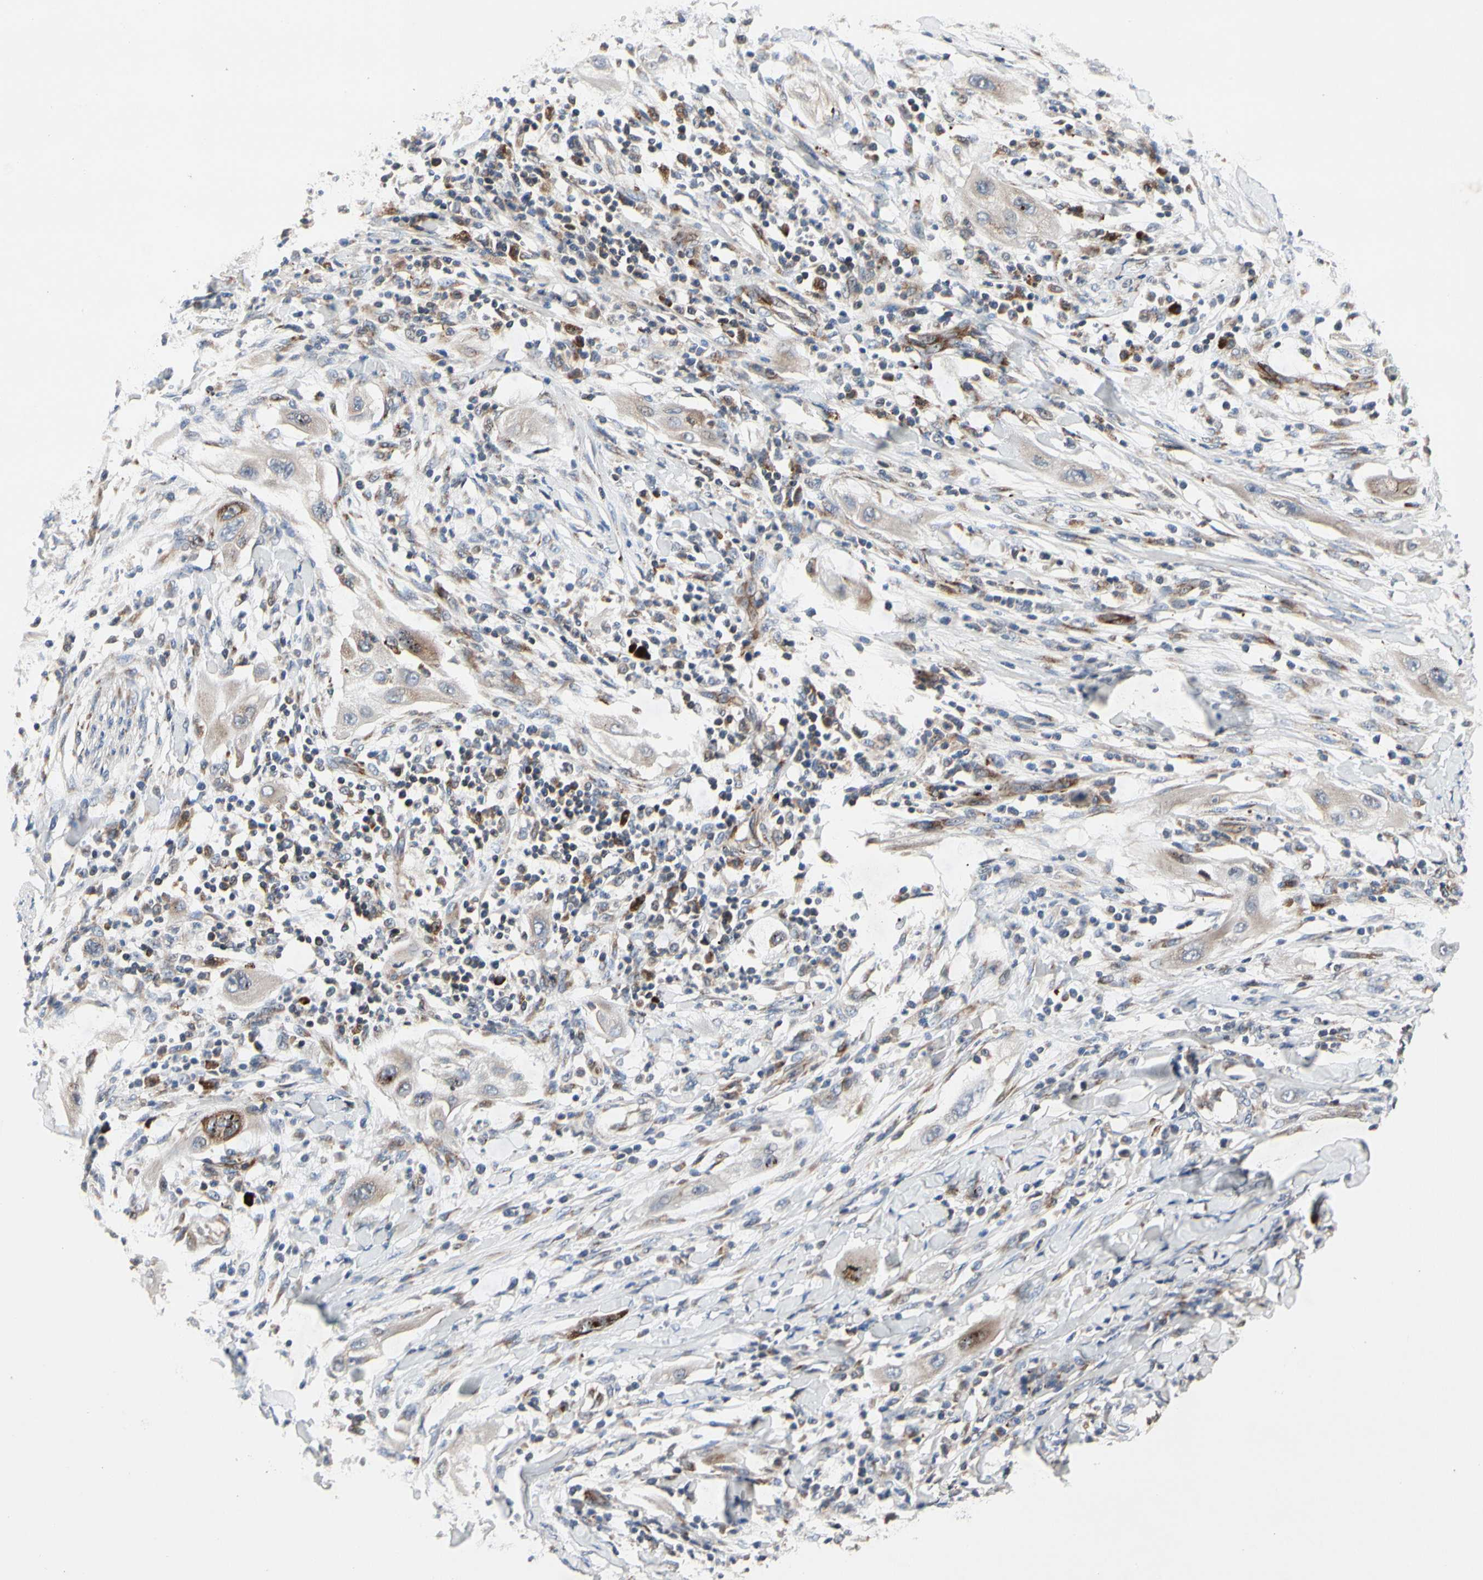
{"staining": {"intensity": "weak", "quantity": ">75%", "location": "cytoplasmic/membranous"}, "tissue": "lung cancer", "cell_type": "Tumor cells", "image_type": "cancer", "snomed": [{"axis": "morphology", "description": "Squamous cell carcinoma, NOS"}, {"axis": "topography", "description": "Lung"}], "caption": "A histopathology image of human lung squamous cell carcinoma stained for a protein demonstrates weak cytoplasmic/membranous brown staining in tumor cells.", "gene": "MMEL1", "patient": {"sex": "female", "age": 47}}